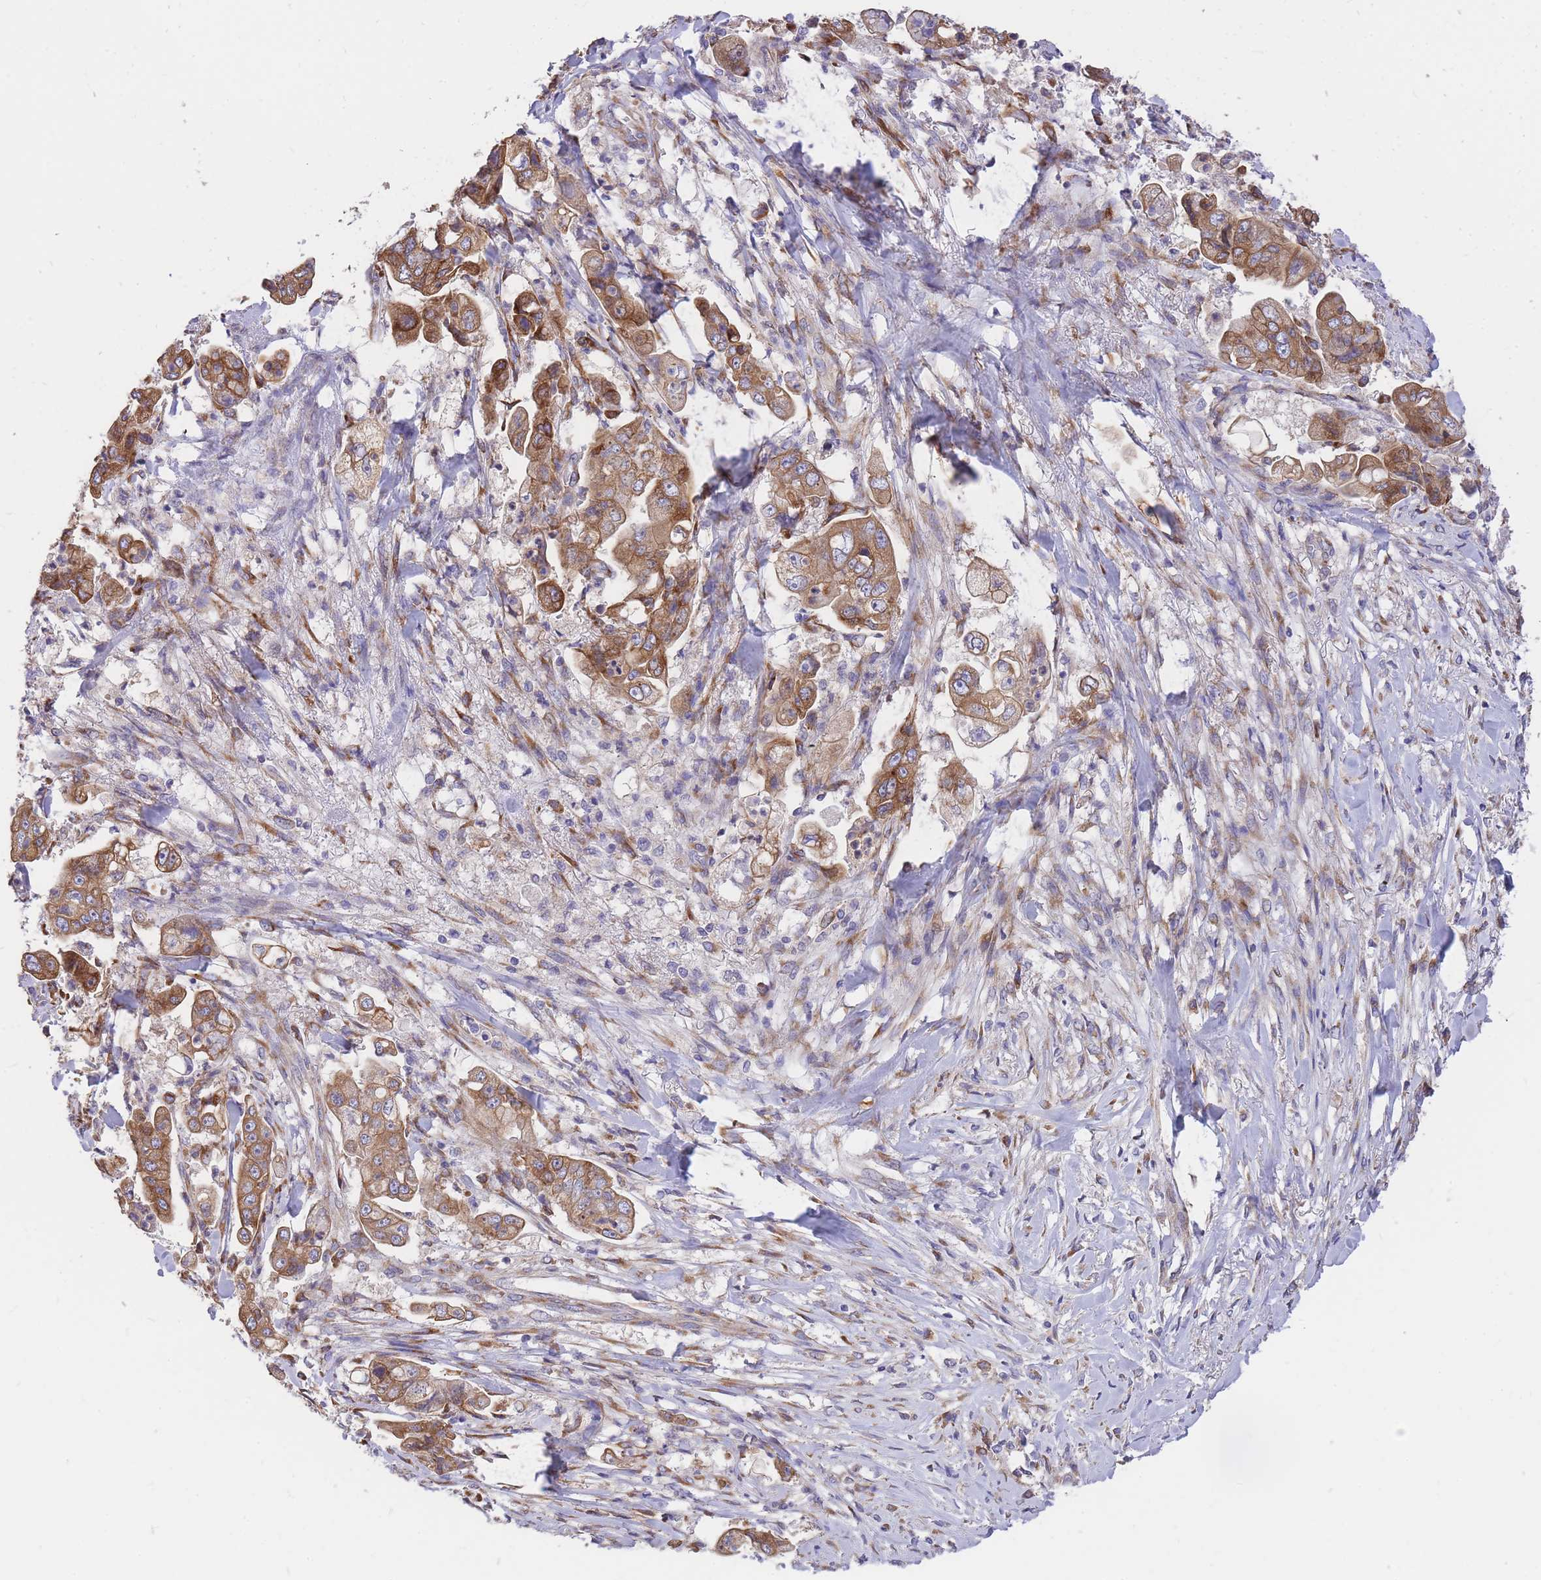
{"staining": {"intensity": "moderate", "quantity": ">75%", "location": "cytoplasmic/membranous"}, "tissue": "stomach cancer", "cell_type": "Tumor cells", "image_type": "cancer", "snomed": [{"axis": "morphology", "description": "Adenocarcinoma, NOS"}, {"axis": "topography", "description": "Stomach"}], "caption": "Immunohistochemical staining of stomach cancer (adenocarcinoma) demonstrates medium levels of moderate cytoplasmic/membranous positivity in approximately >75% of tumor cells. (DAB = brown stain, brightfield microscopy at high magnification).", "gene": "GBP7", "patient": {"sex": "male", "age": 62}}